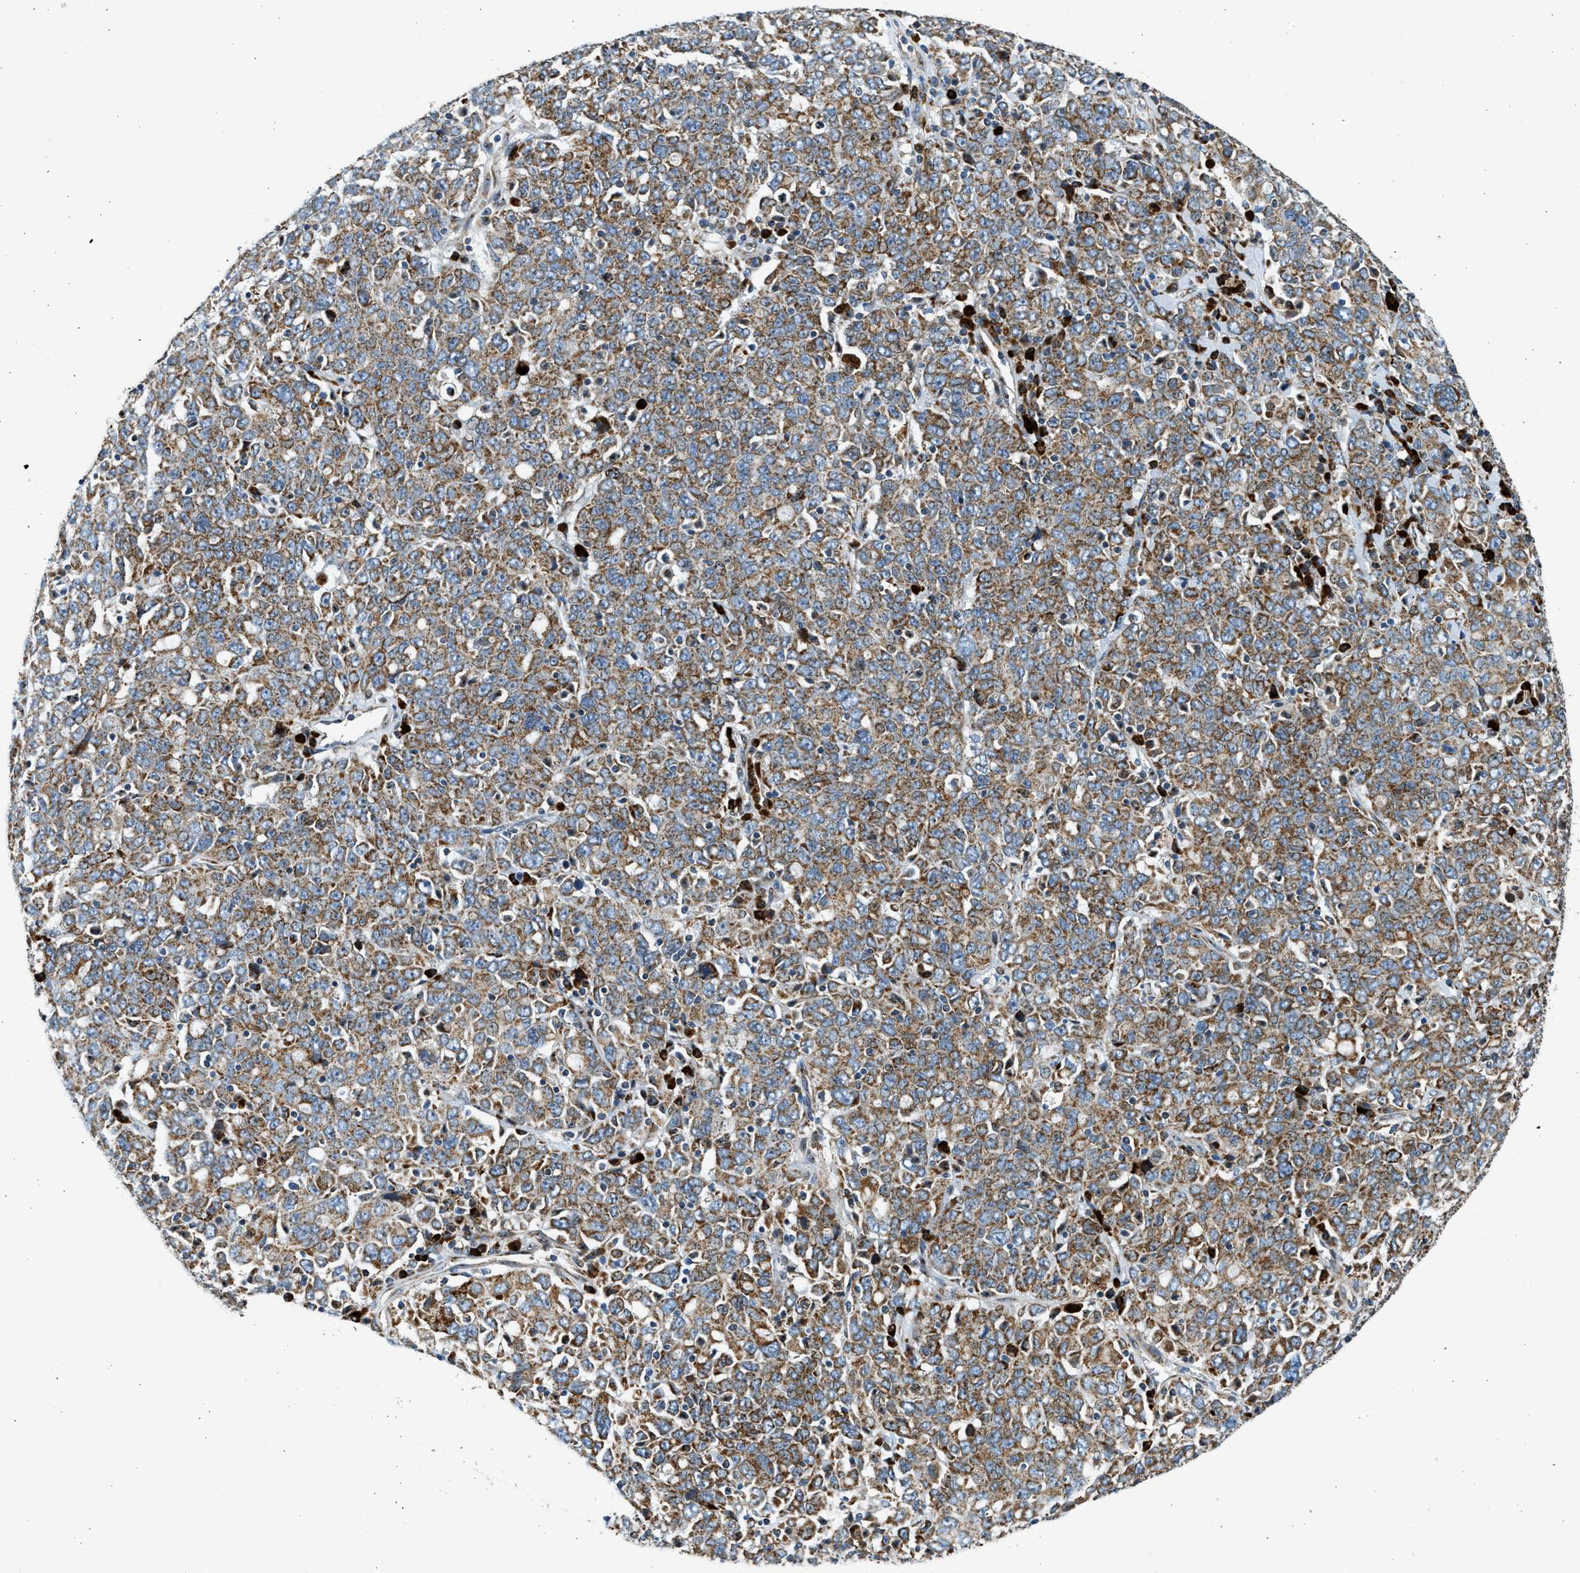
{"staining": {"intensity": "moderate", "quantity": ">75%", "location": "cytoplasmic/membranous"}, "tissue": "ovarian cancer", "cell_type": "Tumor cells", "image_type": "cancer", "snomed": [{"axis": "morphology", "description": "Carcinoma, endometroid"}, {"axis": "topography", "description": "Ovary"}], "caption": "Ovarian cancer (endometroid carcinoma) stained with DAB (3,3'-diaminobenzidine) immunohistochemistry (IHC) displays medium levels of moderate cytoplasmic/membranous staining in about >75% of tumor cells.", "gene": "KCNMB3", "patient": {"sex": "female", "age": 62}}